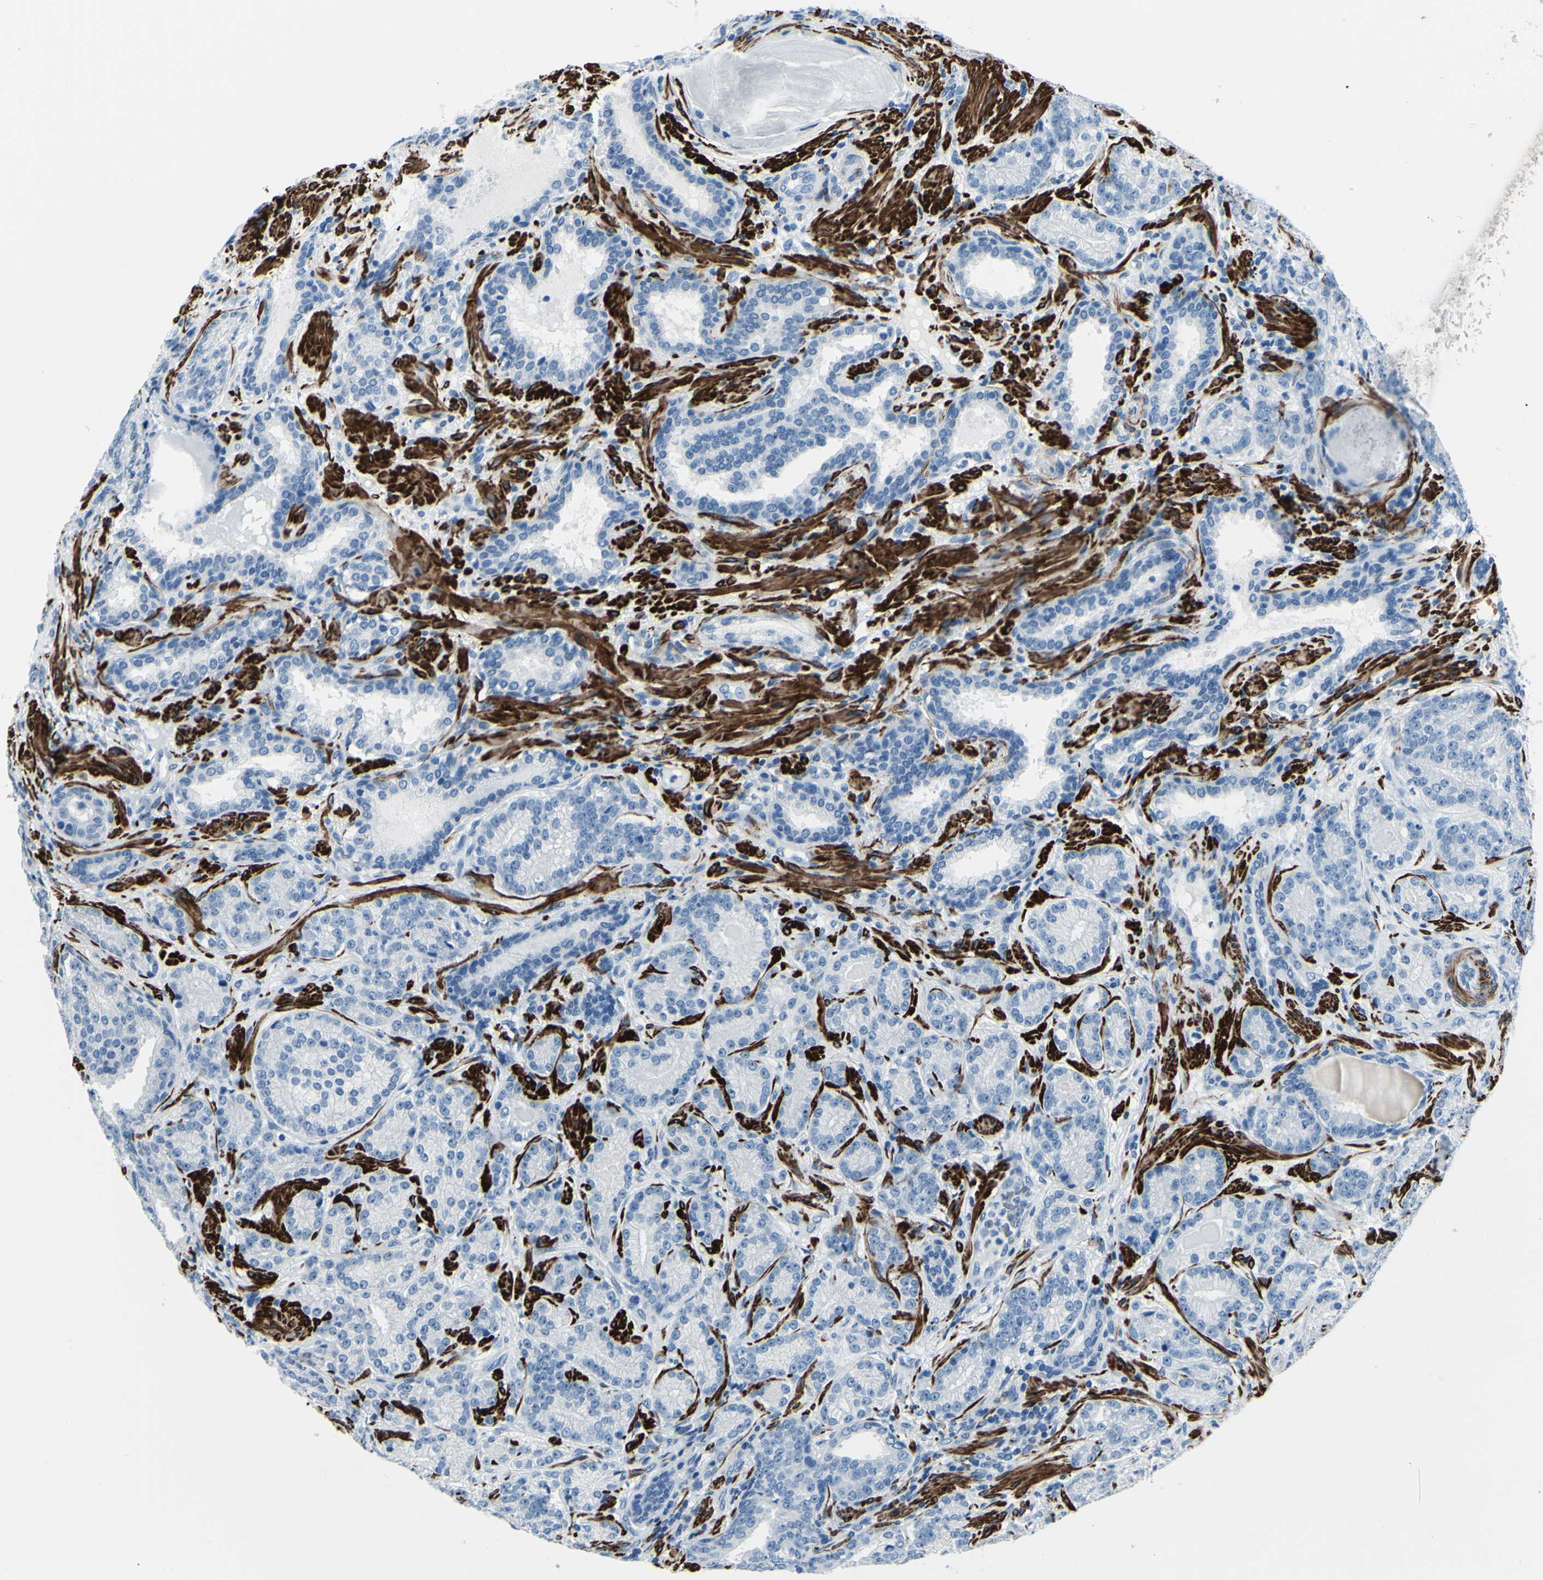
{"staining": {"intensity": "negative", "quantity": "none", "location": "none"}, "tissue": "prostate cancer", "cell_type": "Tumor cells", "image_type": "cancer", "snomed": [{"axis": "morphology", "description": "Adenocarcinoma, High grade"}, {"axis": "topography", "description": "Prostate"}], "caption": "IHC of prostate high-grade adenocarcinoma shows no positivity in tumor cells. Nuclei are stained in blue.", "gene": "CDH15", "patient": {"sex": "male", "age": 61}}